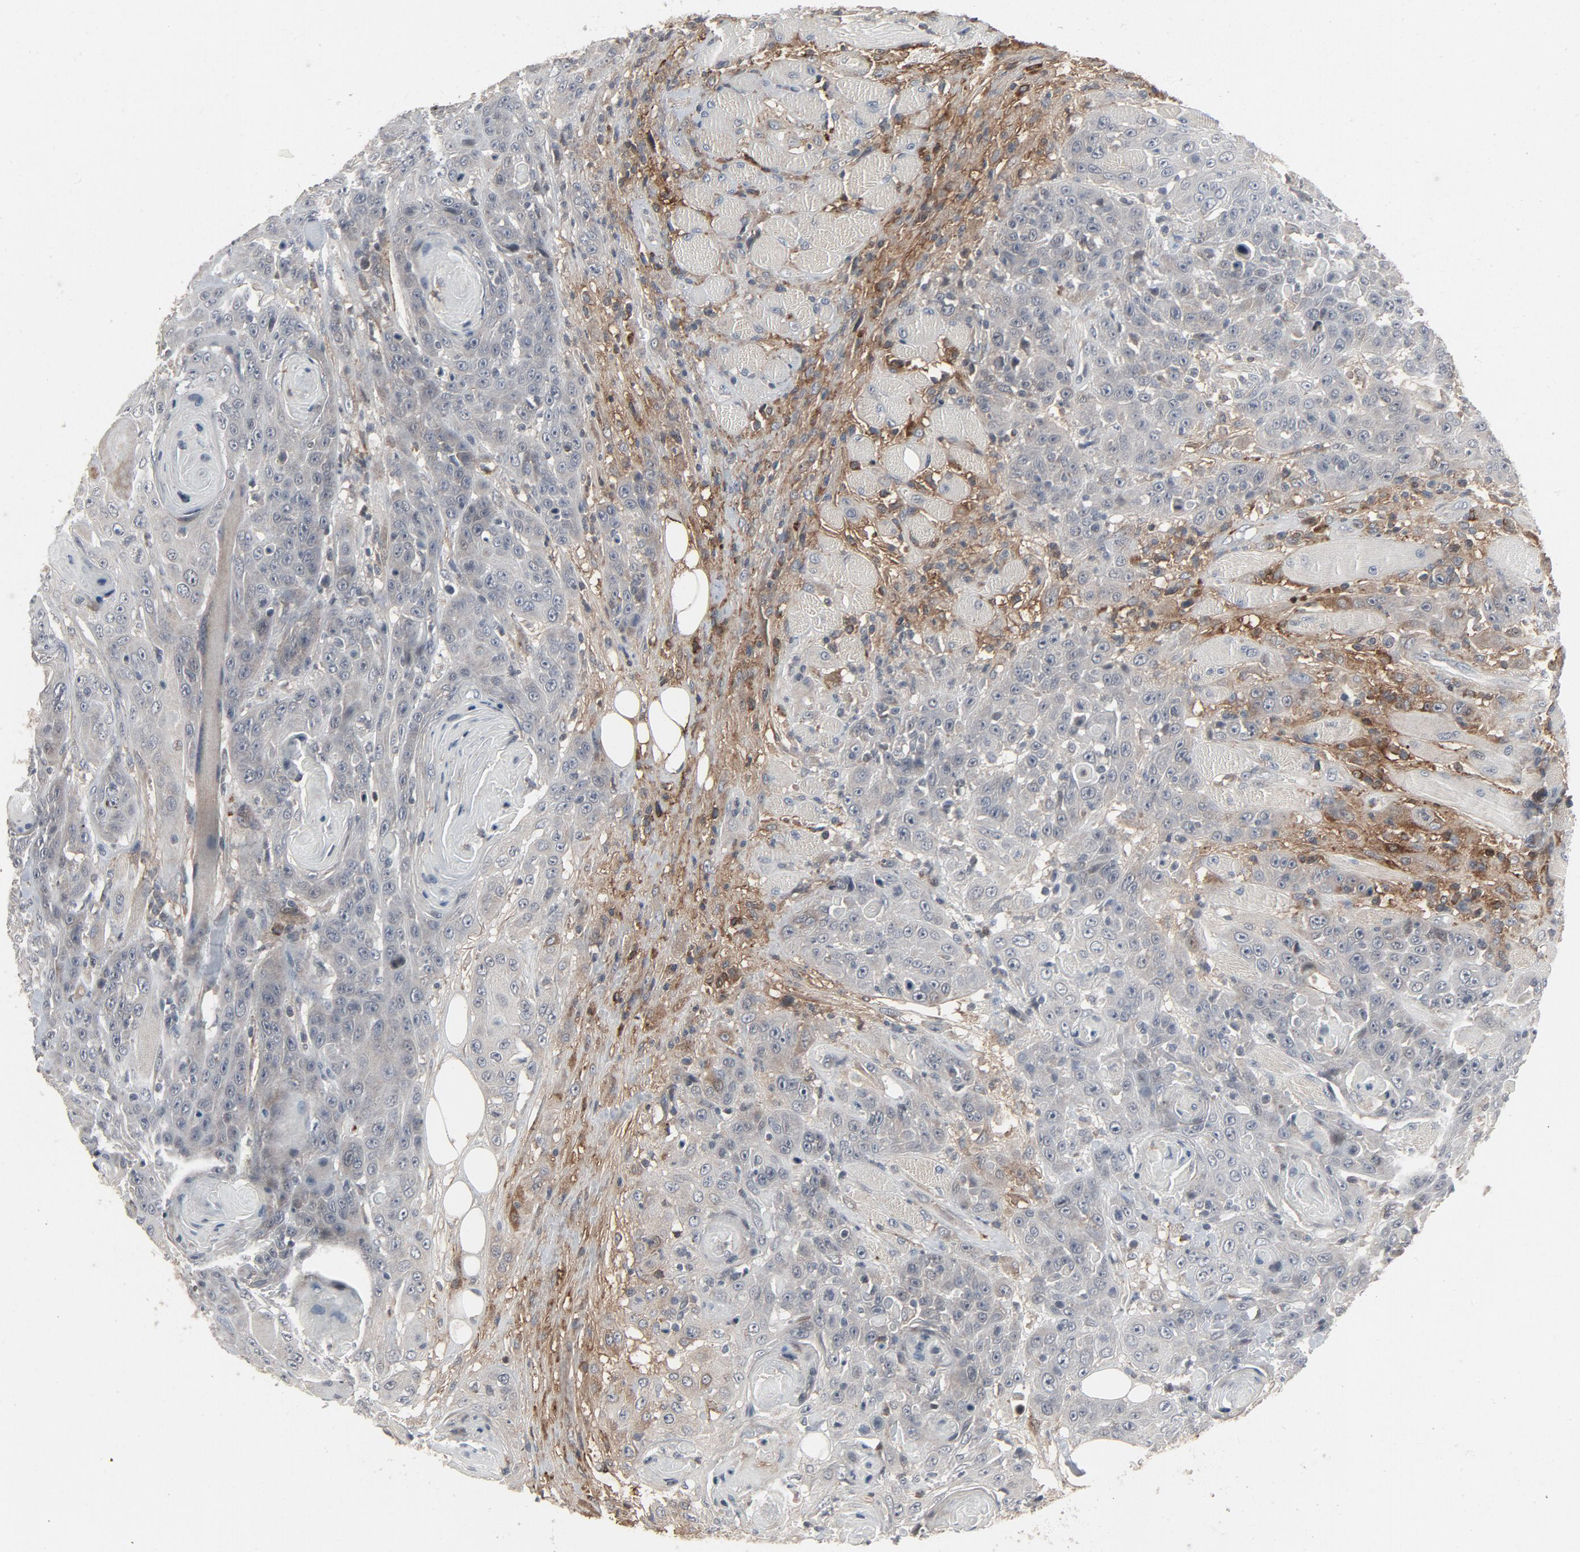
{"staining": {"intensity": "negative", "quantity": "none", "location": "none"}, "tissue": "head and neck cancer", "cell_type": "Tumor cells", "image_type": "cancer", "snomed": [{"axis": "morphology", "description": "Squamous cell carcinoma, NOS"}, {"axis": "topography", "description": "Head-Neck"}], "caption": "A high-resolution image shows immunohistochemistry staining of head and neck cancer, which demonstrates no significant expression in tumor cells. Nuclei are stained in blue.", "gene": "PDZD4", "patient": {"sex": "female", "age": 84}}